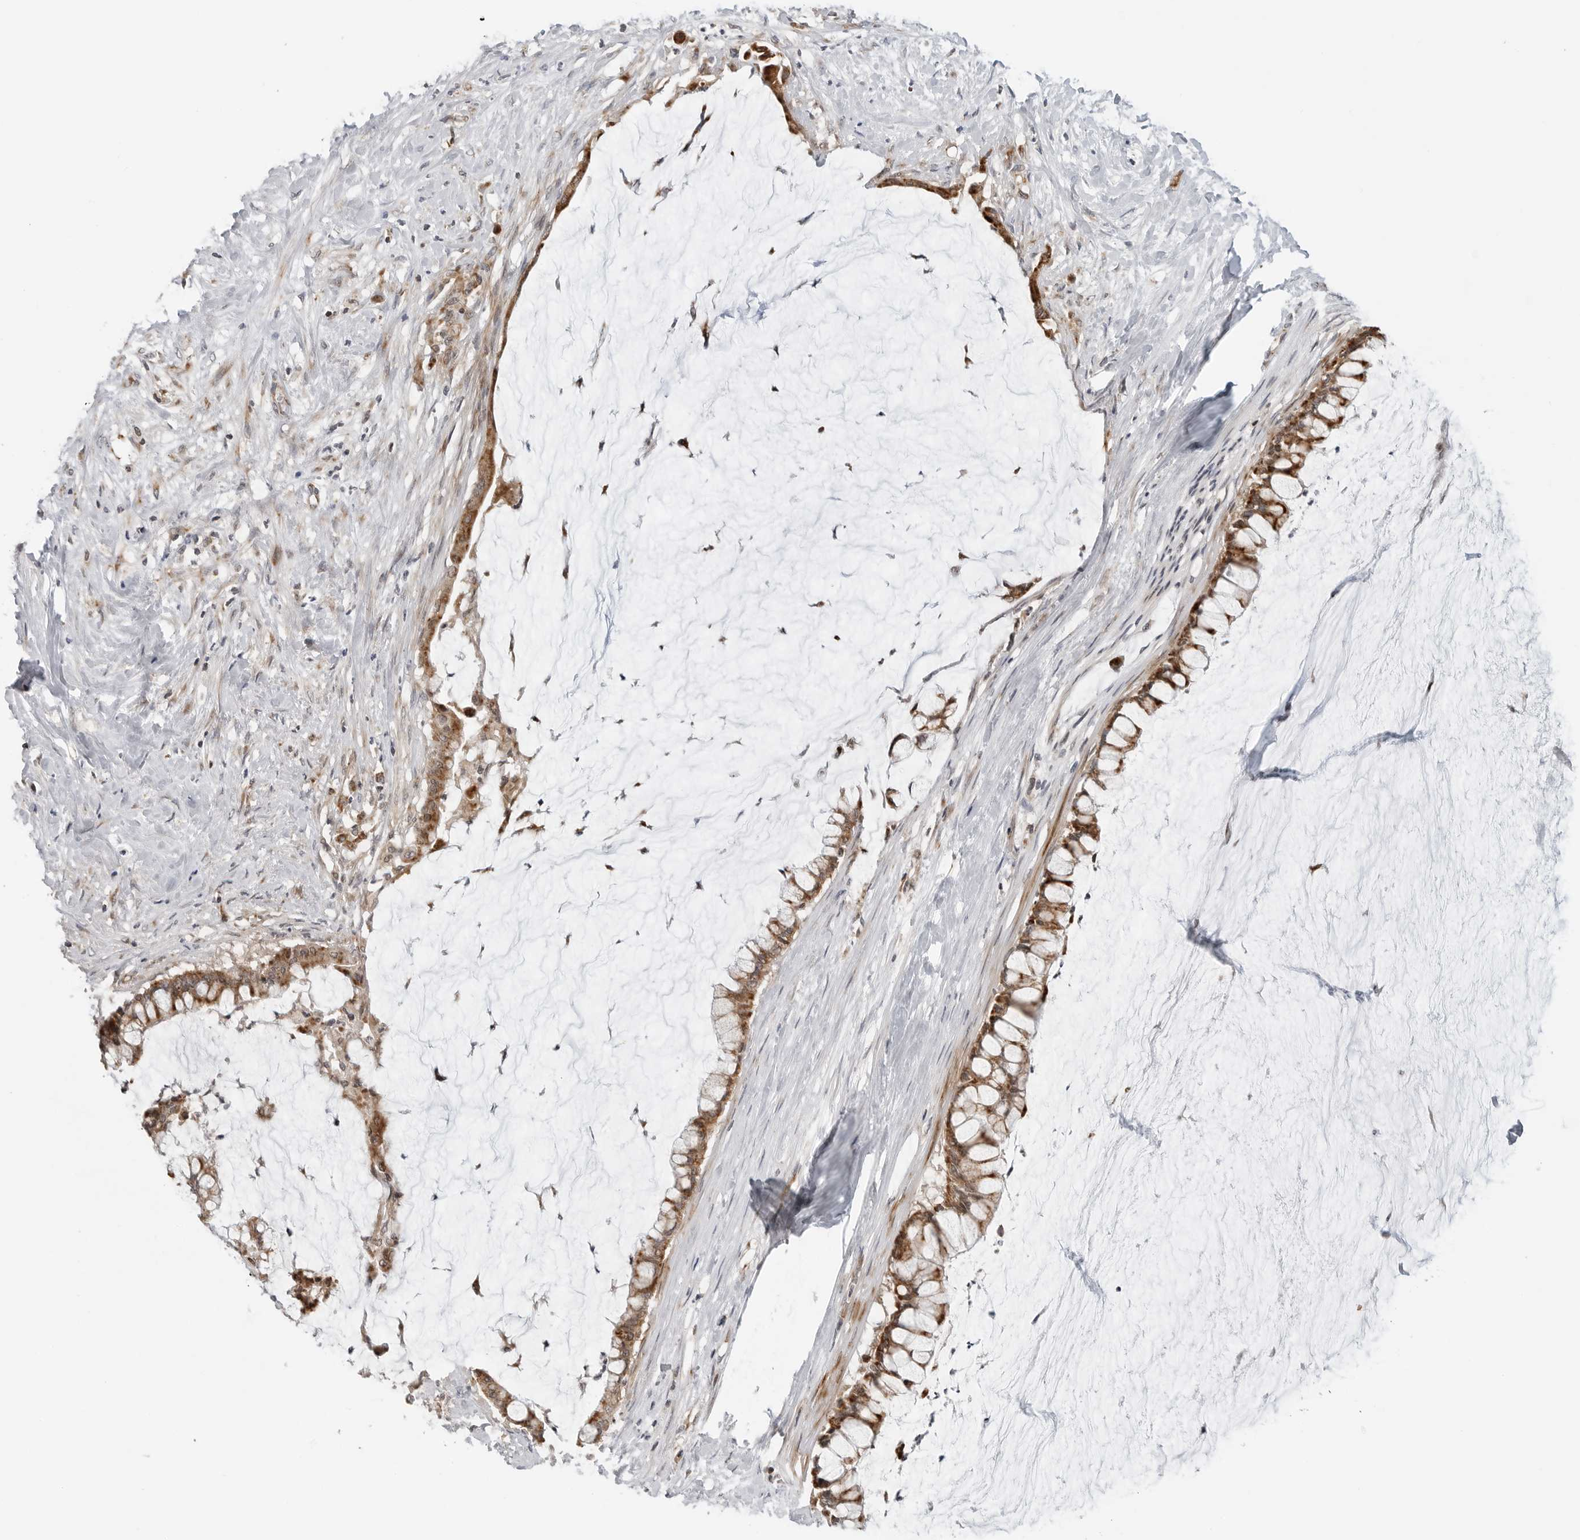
{"staining": {"intensity": "moderate", "quantity": ">75%", "location": "cytoplasmic/membranous"}, "tissue": "pancreatic cancer", "cell_type": "Tumor cells", "image_type": "cancer", "snomed": [{"axis": "morphology", "description": "Adenocarcinoma, NOS"}, {"axis": "topography", "description": "Pancreas"}], "caption": "A high-resolution photomicrograph shows immunohistochemistry staining of adenocarcinoma (pancreatic), which exhibits moderate cytoplasmic/membranous expression in approximately >75% of tumor cells. (brown staining indicates protein expression, while blue staining denotes nuclei).", "gene": "PEX2", "patient": {"sex": "male", "age": 41}}